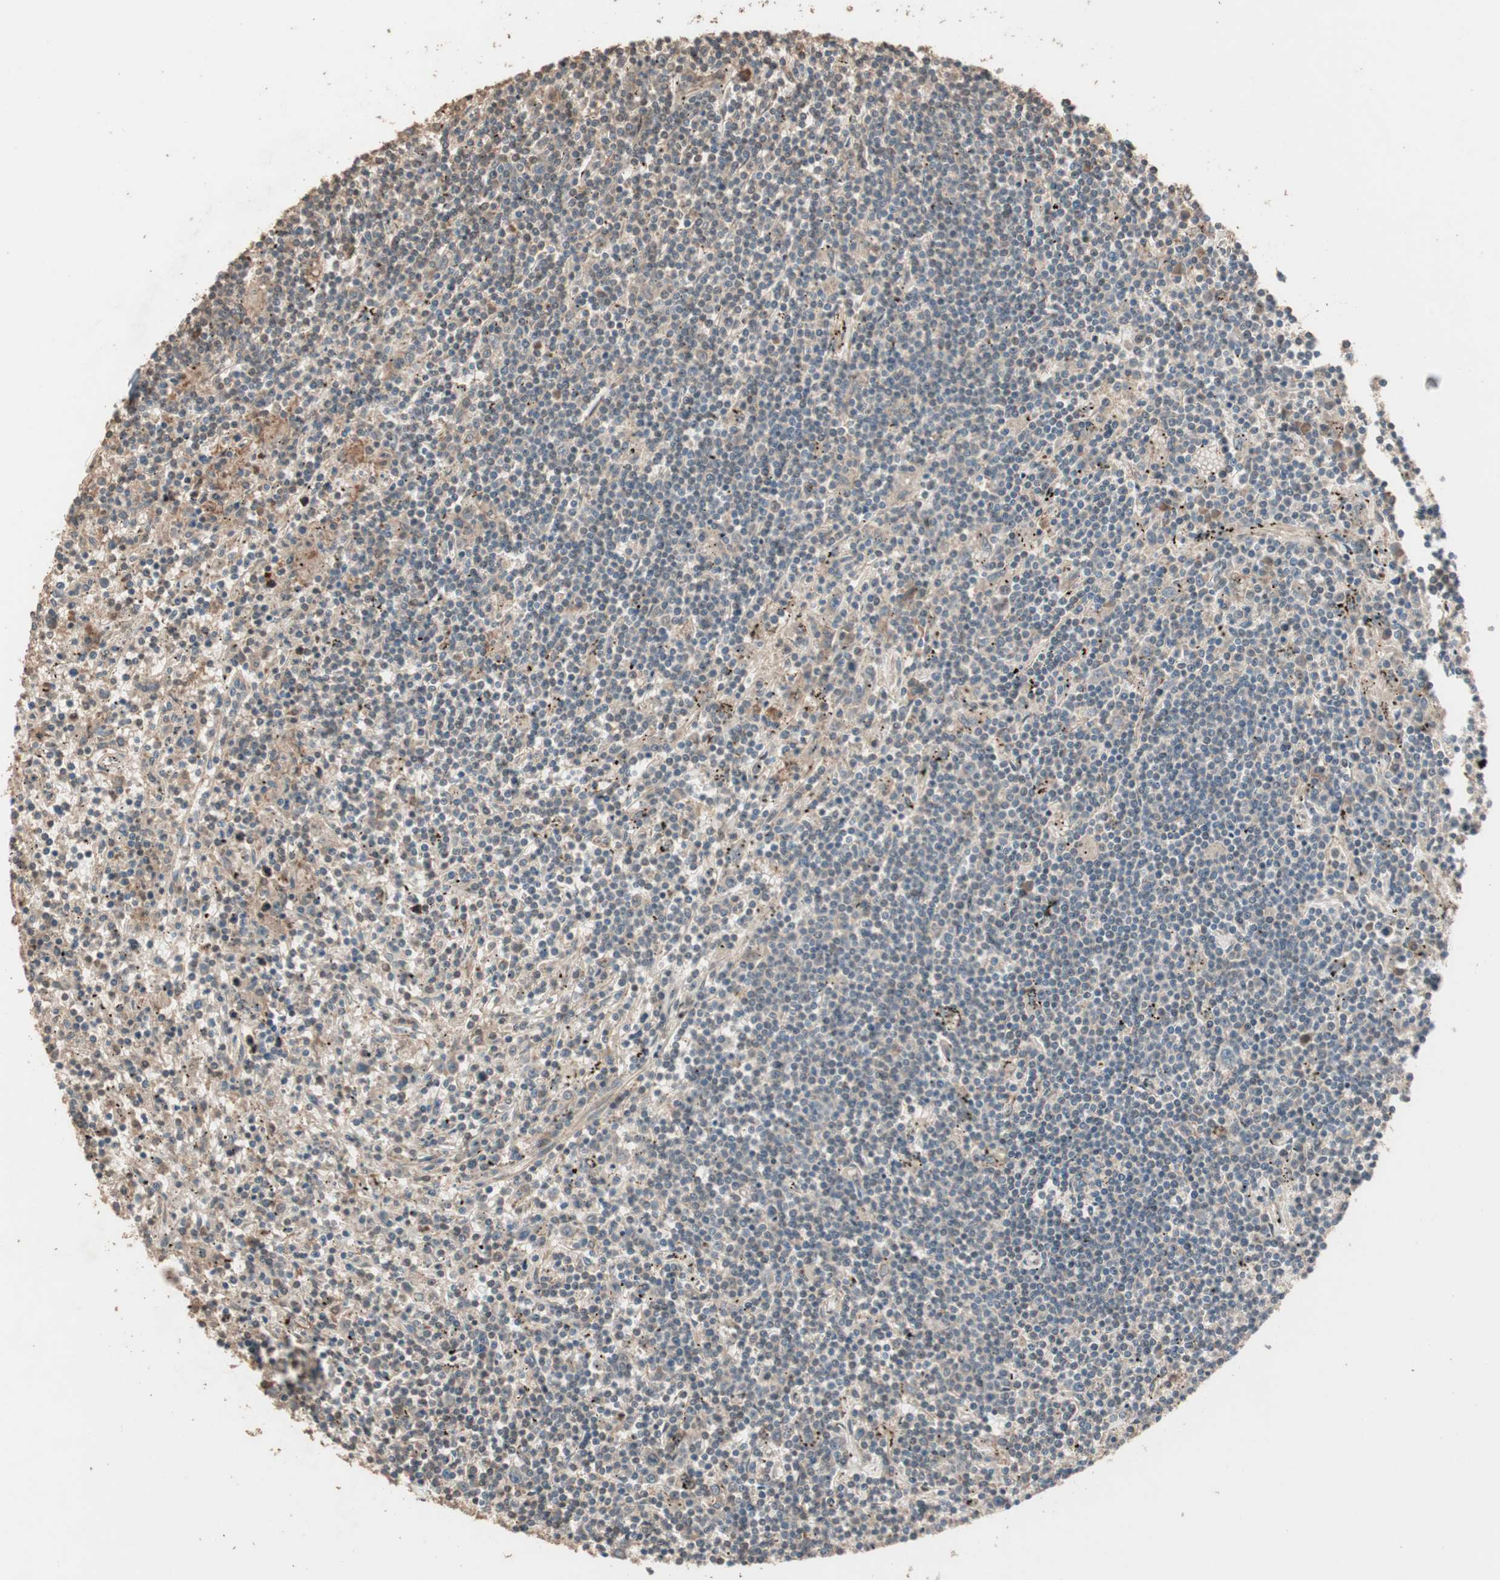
{"staining": {"intensity": "weak", "quantity": "<25%", "location": "cytoplasmic/membranous"}, "tissue": "lymphoma", "cell_type": "Tumor cells", "image_type": "cancer", "snomed": [{"axis": "morphology", "description": "Malignant lymphoma, non-Hodgkin's type, Low grade"}, {"axis": "topography", "description": "Spleen"}], "caption": "Lymphoma stained for a protein using immunohistochemistry (IHC) displays no staining tumor cells.", "gene": "USP20", "patient": {"sex": "male", "age": 76}}